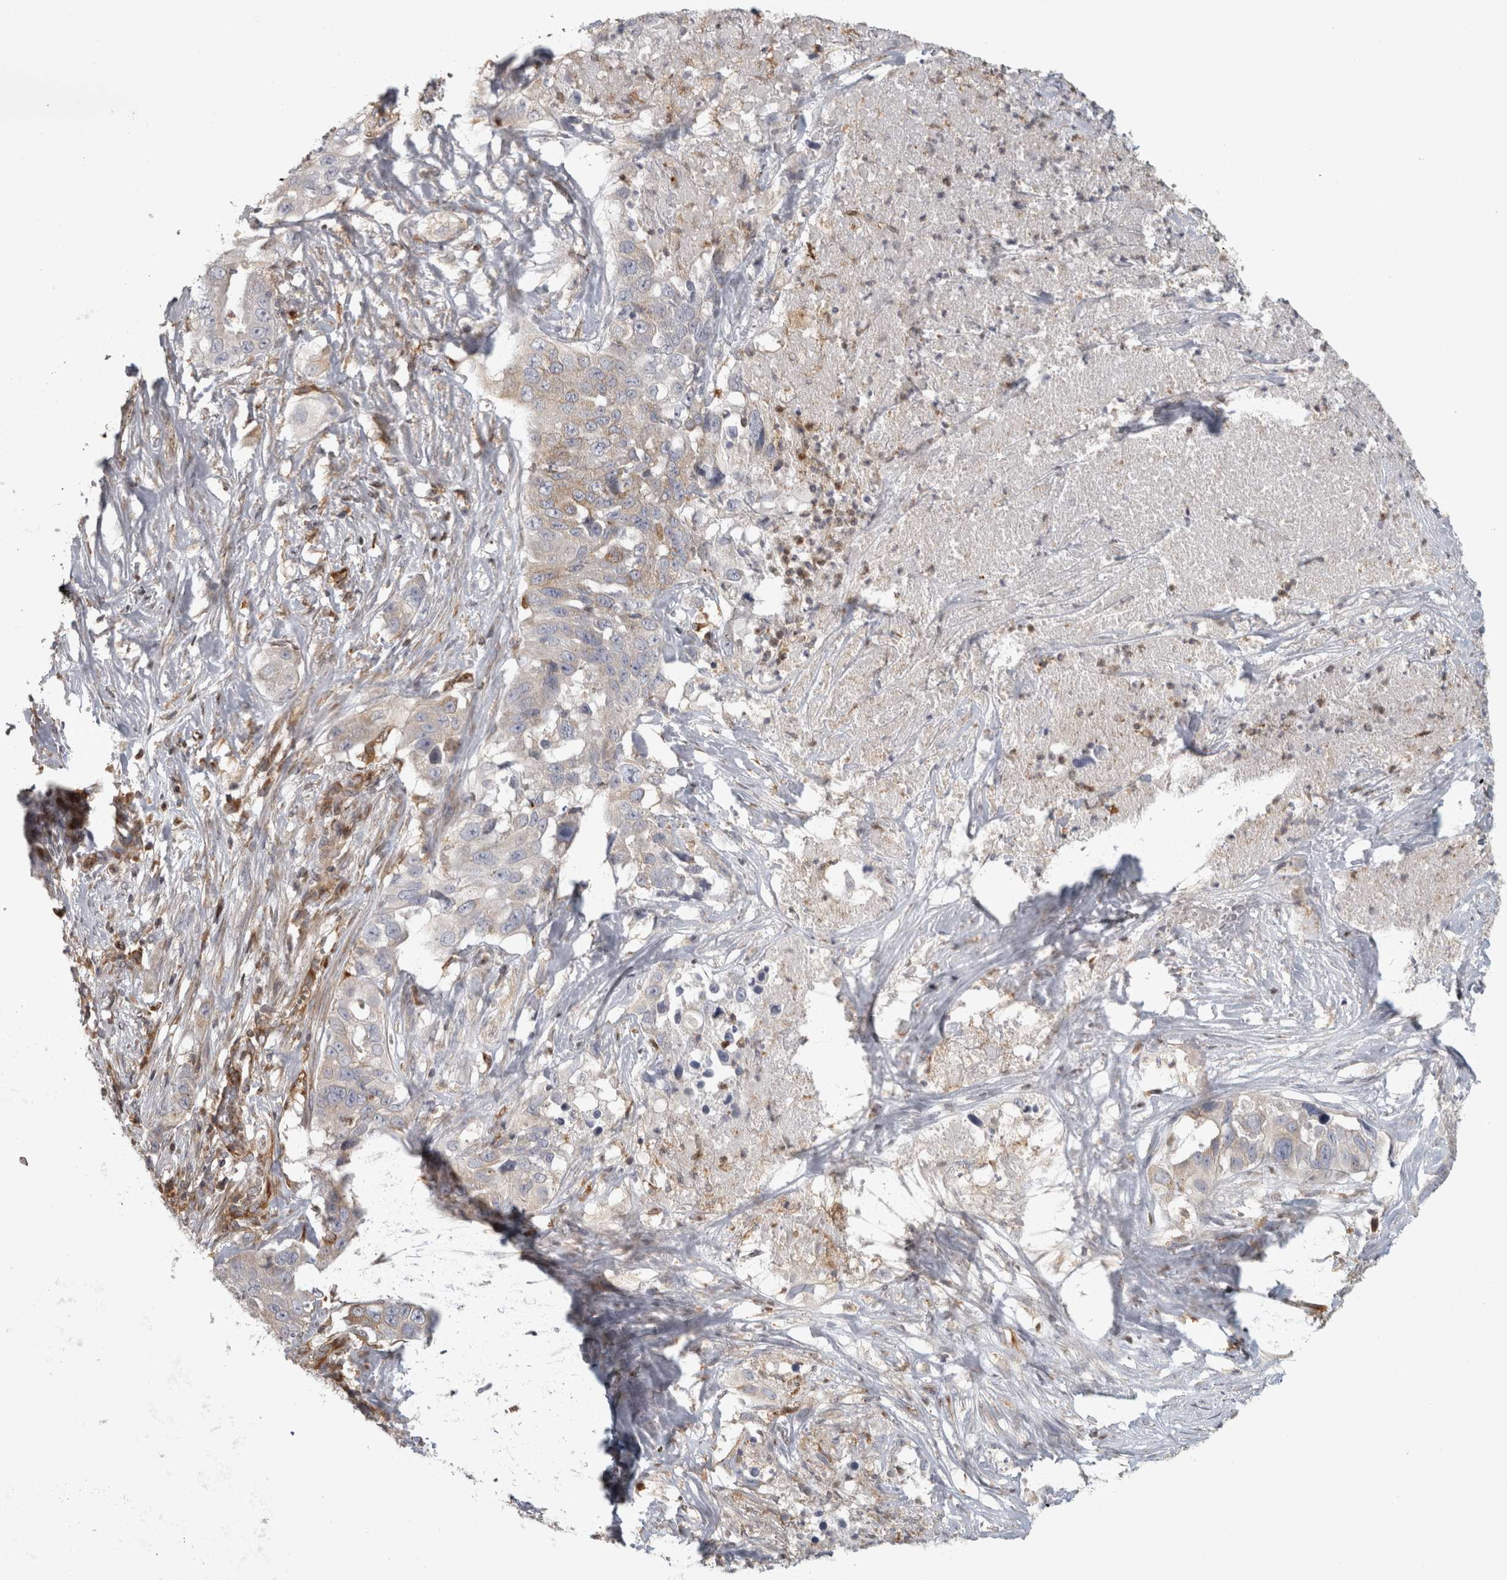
{"staining": {"intensity": "moderate", "quantity": "<25%", "location": "cytoplasmic/membranous"}, "tissue": "lung cancer", "cell_type": "Tumor cells", "image_type": "cancer", "snomed": [{"axis": "morphology", "description": "Adenocarcinoma, NOS"}, {"axis": "topography", "description": "Lung"}], "caption": "Immunohistochemical staining of human adenocarcinoma (lung) displays low levels of moderate cytoplasmic/membranous positivity in approximately <25% of tumor cells.", "gene": "HLA-E", "patient": {"sex": "female", "age": 51}}